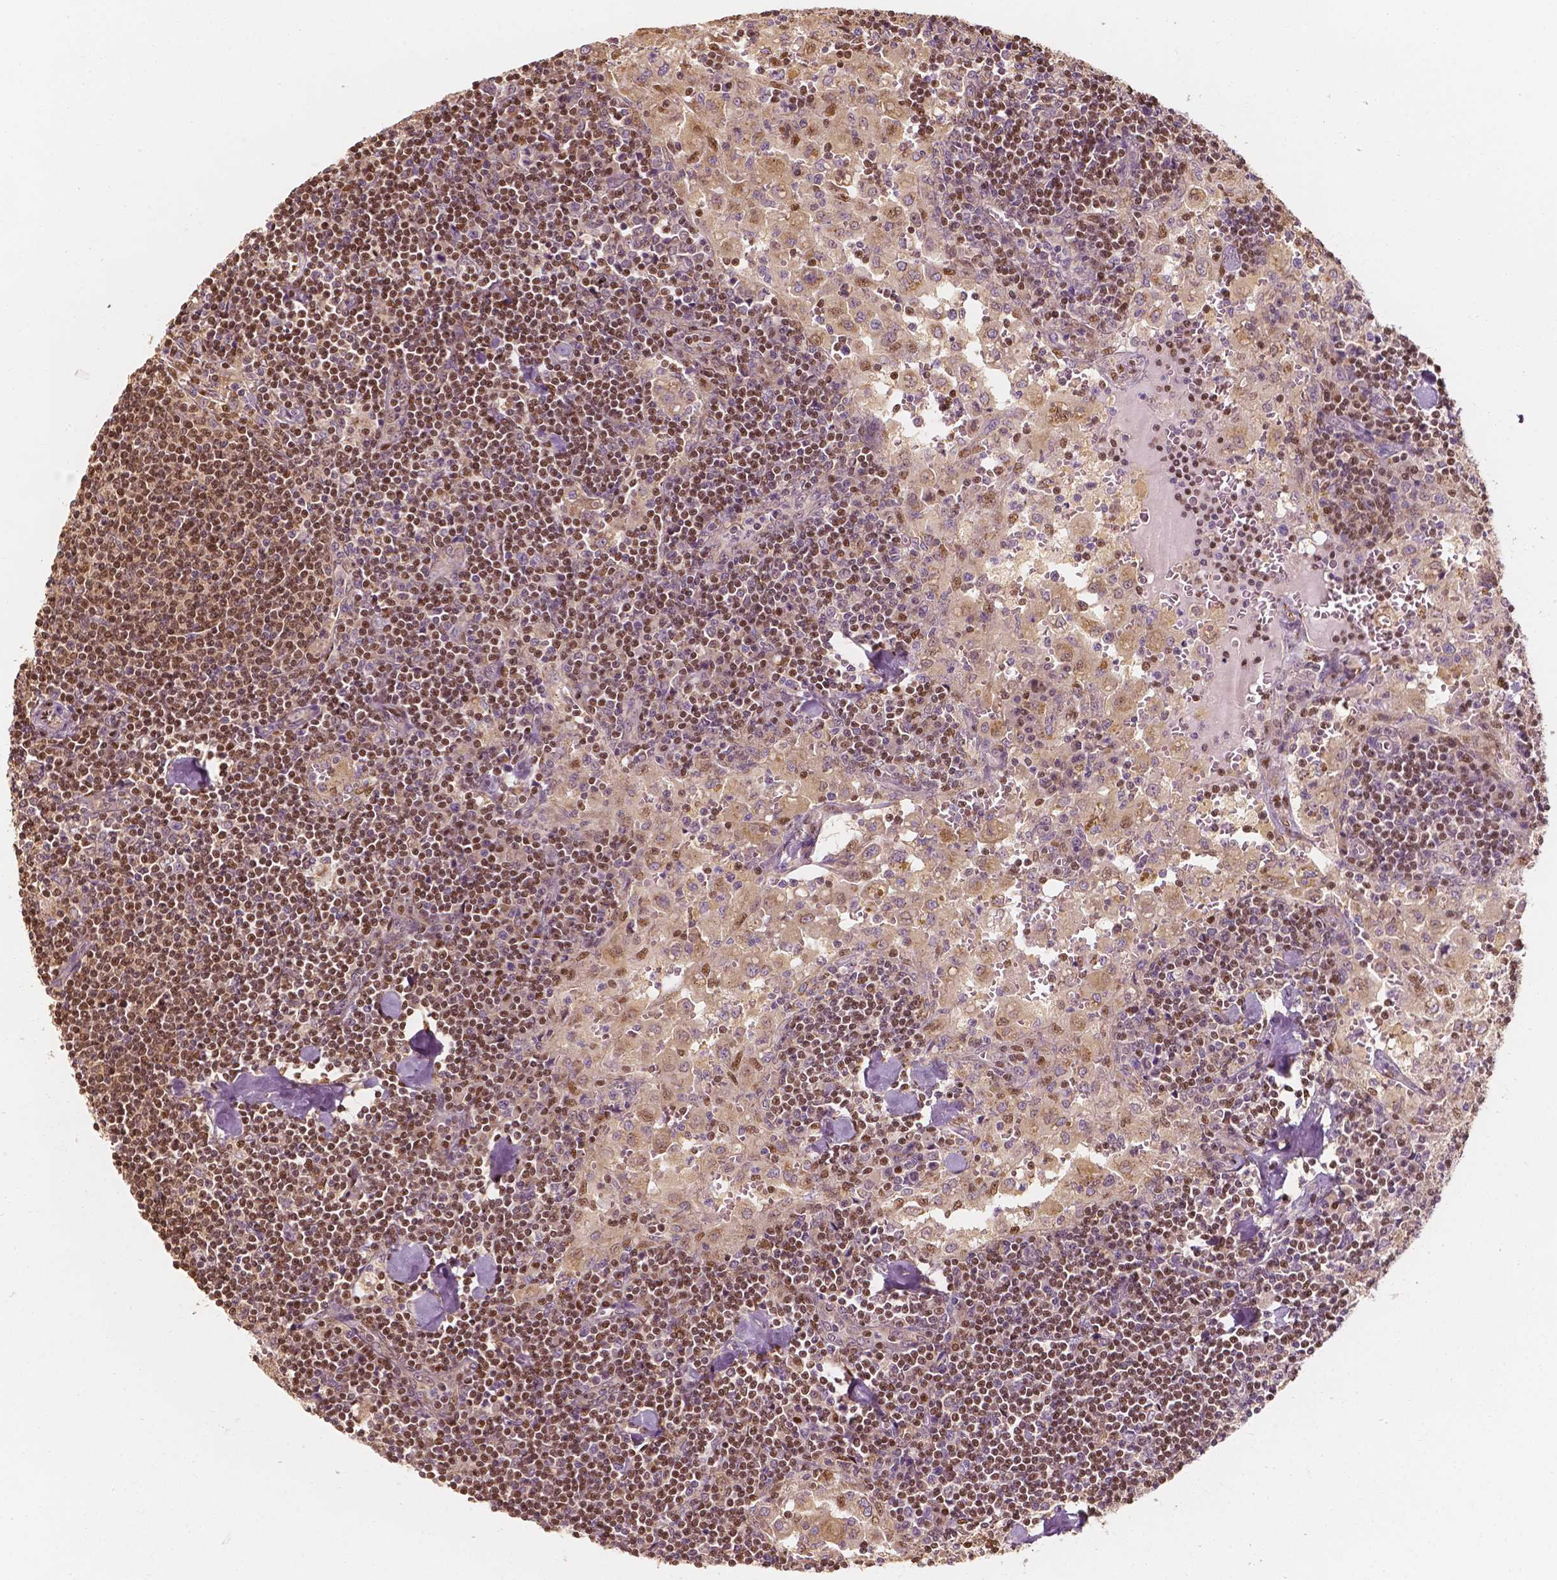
{"staining": {"intensity": "moderate", "quantity": "<25%", "location": "nuclear"}, "tissue": "lymph node", "cell_type": "Germinal center cells", "image_type": "normal", "snomed": [{"axis": "morphology", "description": "Normal tissue, NOS"}, {"axis": "topography", "description": "Lymph node"}], "caption": "Lymph node was stained to show a protein in brown. There is low levels of moderate nuclear staining in approximately <25% of germinal center cells. (DAB IHC, brown staining for protein, blue staining for nuclei).", "gene": "TBC1D17", "patient": {"sex": "male", "age": 55}}